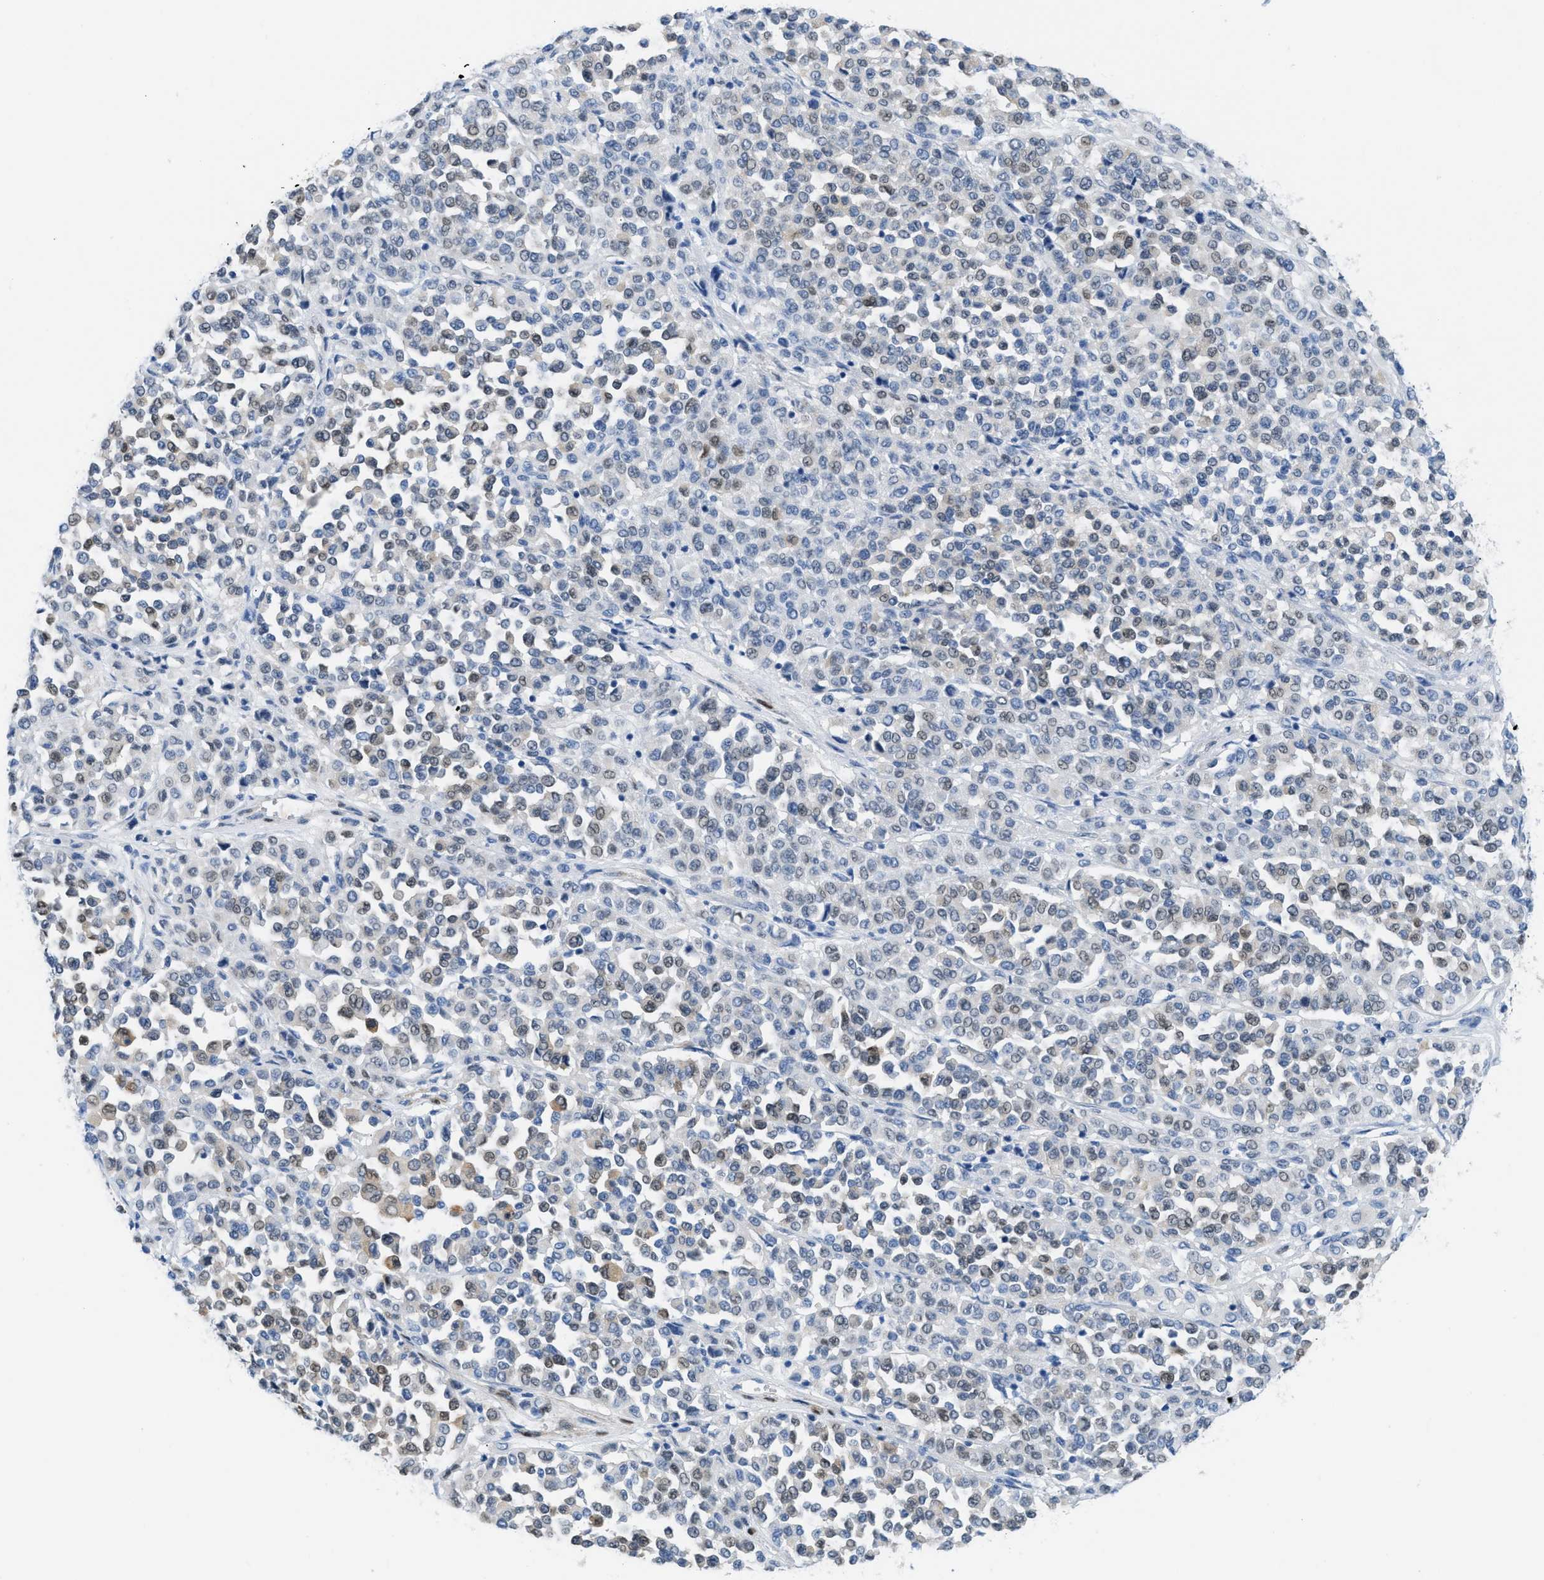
{"staining": {"intensity": "weak", "quantity": "<25%", "location": "nuclear"}, "tissue": "melanoma", "cell_type": "Tumor cells", "image_type": "cancer", "snomed": [{"axis": "morphology", "description": "Malignant melanoma, Metastatic site"}, {"axis": "topography", "description": "Pancreas"}], "caption": "The immunohistochemistry (IHC) image has no significant expression in tumor cells of melanoma tissue.", "gene": "NKAIN3", "patient": {"sex": "female", "age": 30}}